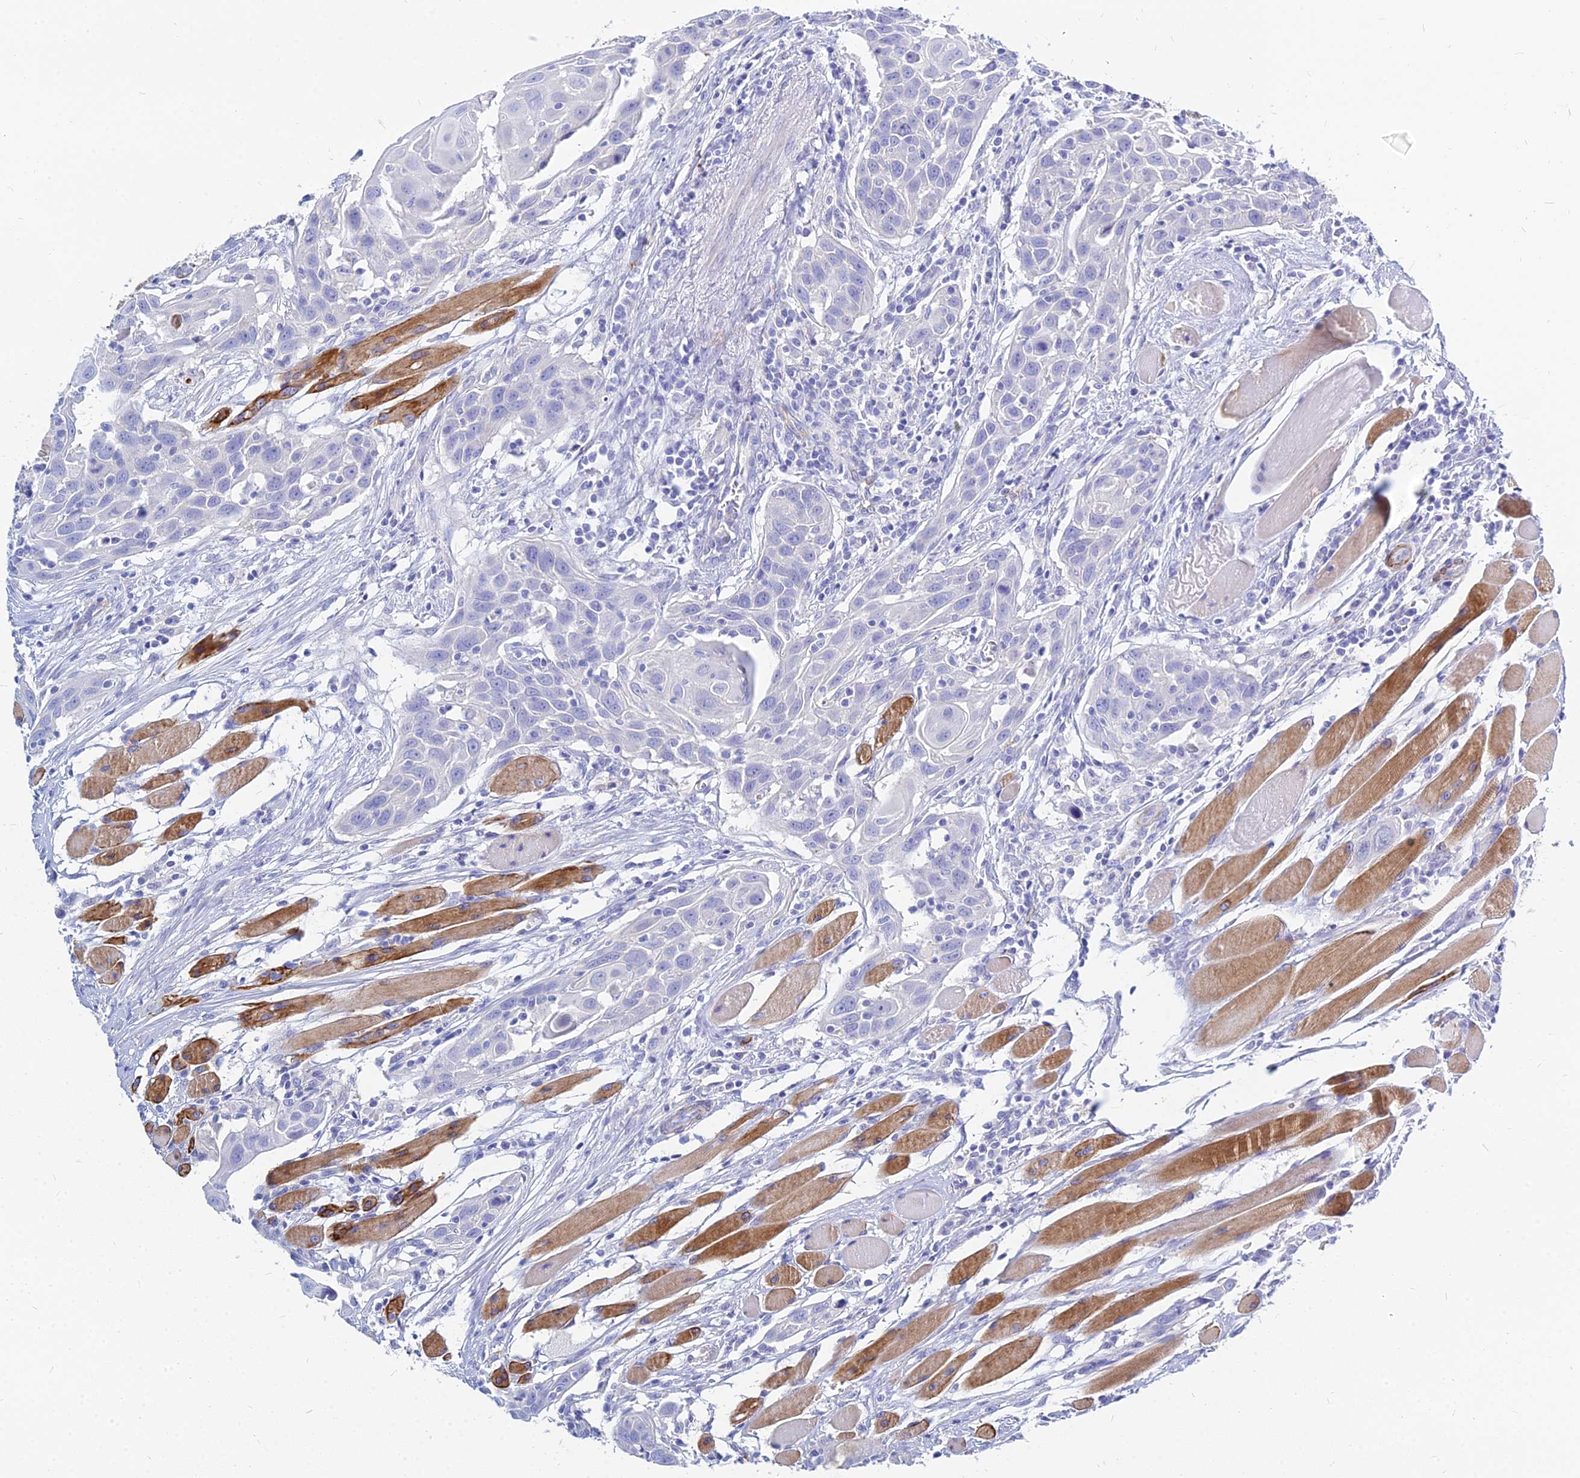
{"staining": {"intensity": "negative", "quantity": "none", "location": "none"}, "tissue": "head and neck cancer", "cell_type": "Tumor cells", "image_type": "cancer", "snomed": [{"axis": "morphology", "description": "Squamous cell carcinoma, NOS"}, {"axis": "topography", "description": "Oral tissue"}, {"axis": "topography", "description": "Head-Neck"}], "caption": "Tumor cells show no significant staining in squamous cell carcinoma (head and neck).", "gene": "ZNF552", "patient": {"sex": "female", "age": 50}}